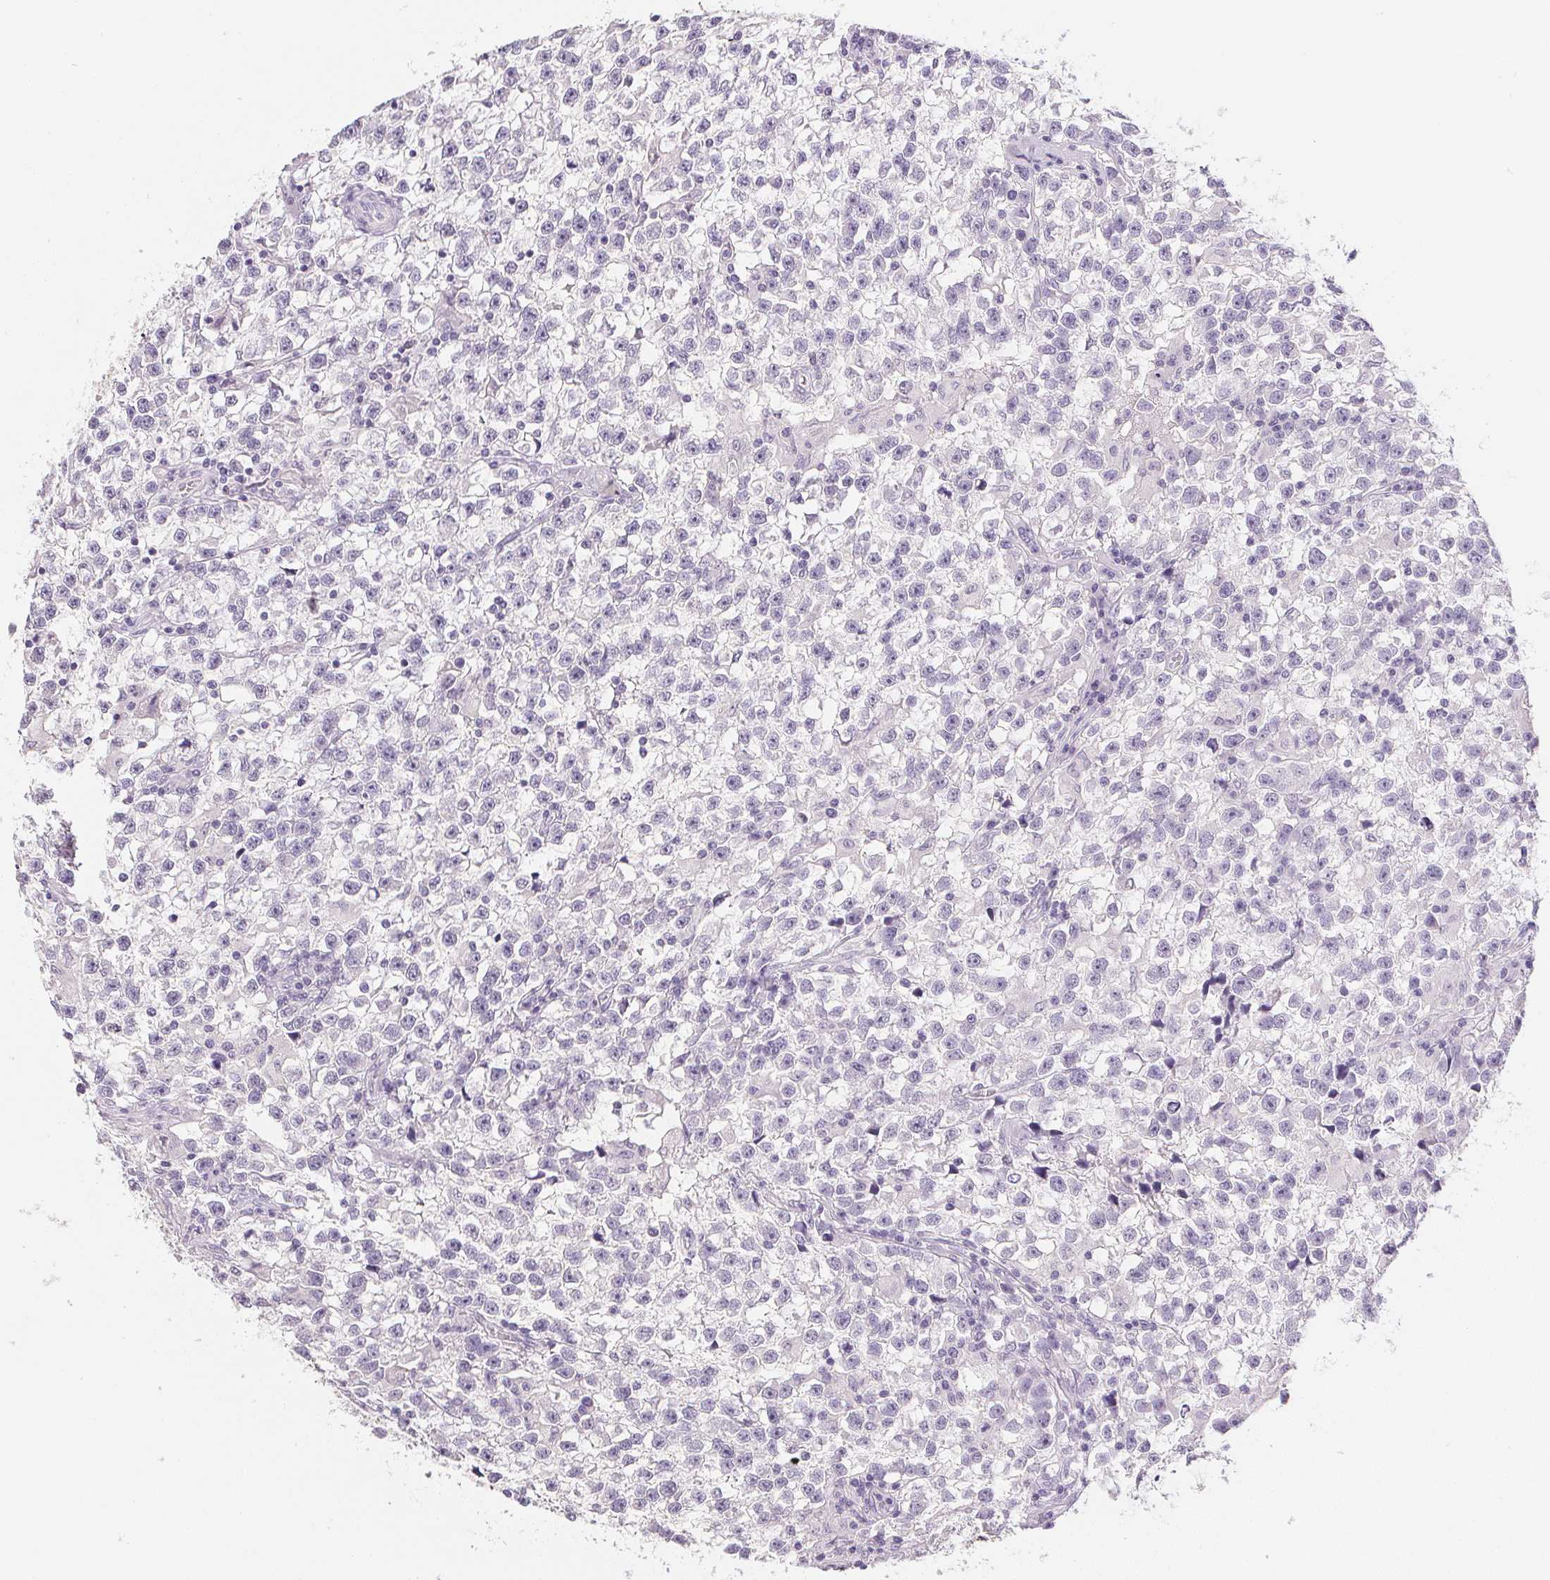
{"staining": {"intensity": "negative", "quantity": "none", "location": "none"}, "tissue": "testis cancer", "cell_type": "Tumor cells", "image_type": "cancer", "snomed": [{"axis": "morphology", "description": "Seminoma, NOS"}, {"axis": "topography", "description": "Testis"}], "caption": "High power microscopy micrograph of an immunohistochemistry (IHC) histopathology image of testis cancer, revealing no significant expression in tumor cells.", "gene": "PPY", "patient": {"sex": "male", "age": 31}}